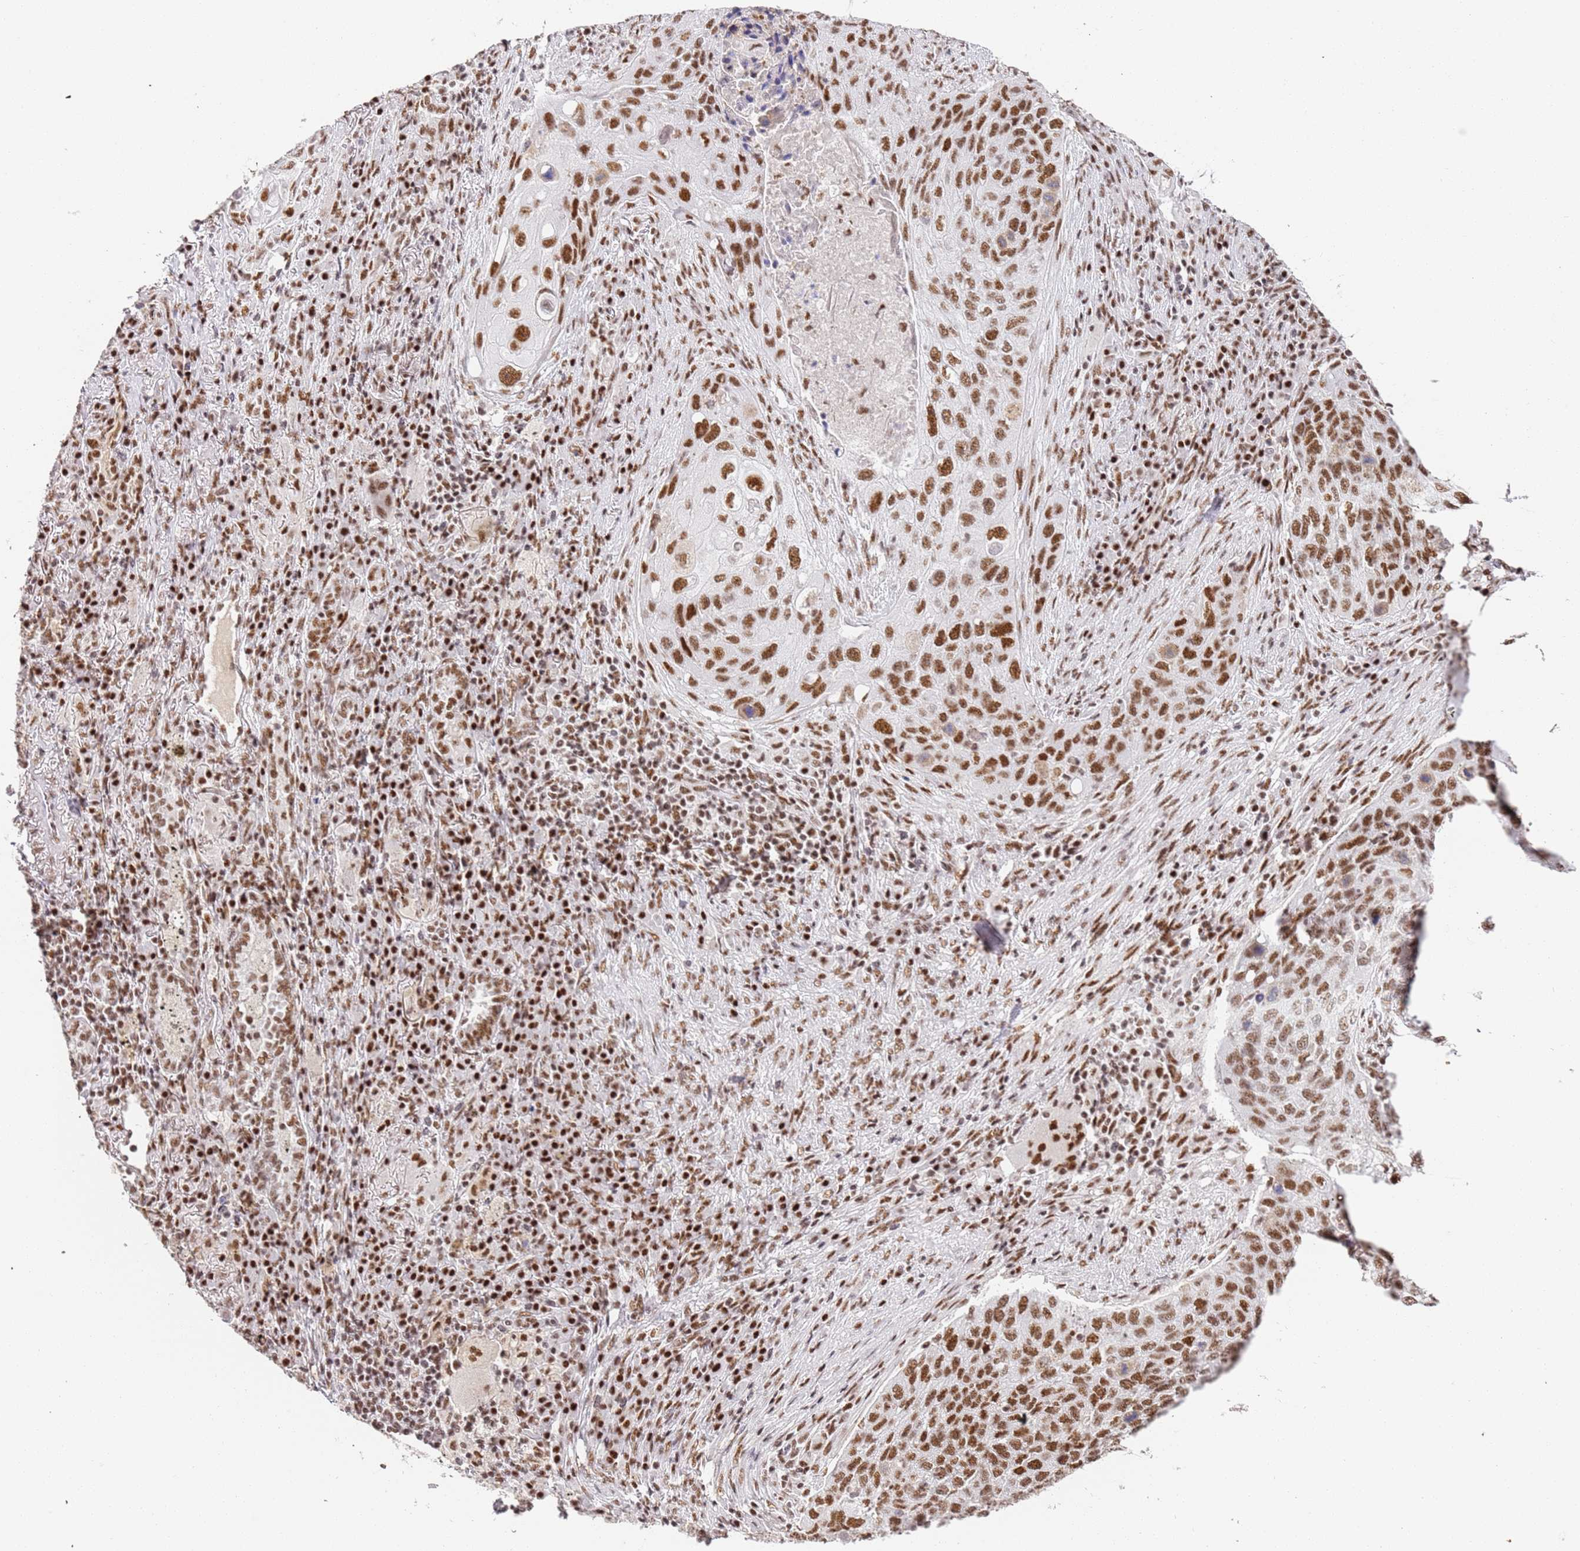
{"staining": {"intensity": "moderate", "quantity": ">75%", "location": "nuclear"}, "tissue": "lung cancer", "cell_type": "Tumor cells", "image_type": "cancer", "snomed": [{"axis": "morphology", "description": "Squamous cell carcinoma, NOS"}, {"axis": "topography", "description": "Lung"}], "caption": "The histopathology image displays immunohistochemical staining of lung cancer (squamous cell carcinoma). There is moderate nuclear expression is seen in approximately >75% of tumor cells.", "gene": "AKAP8L", "patient": {"sex": "female", "age": 63}}